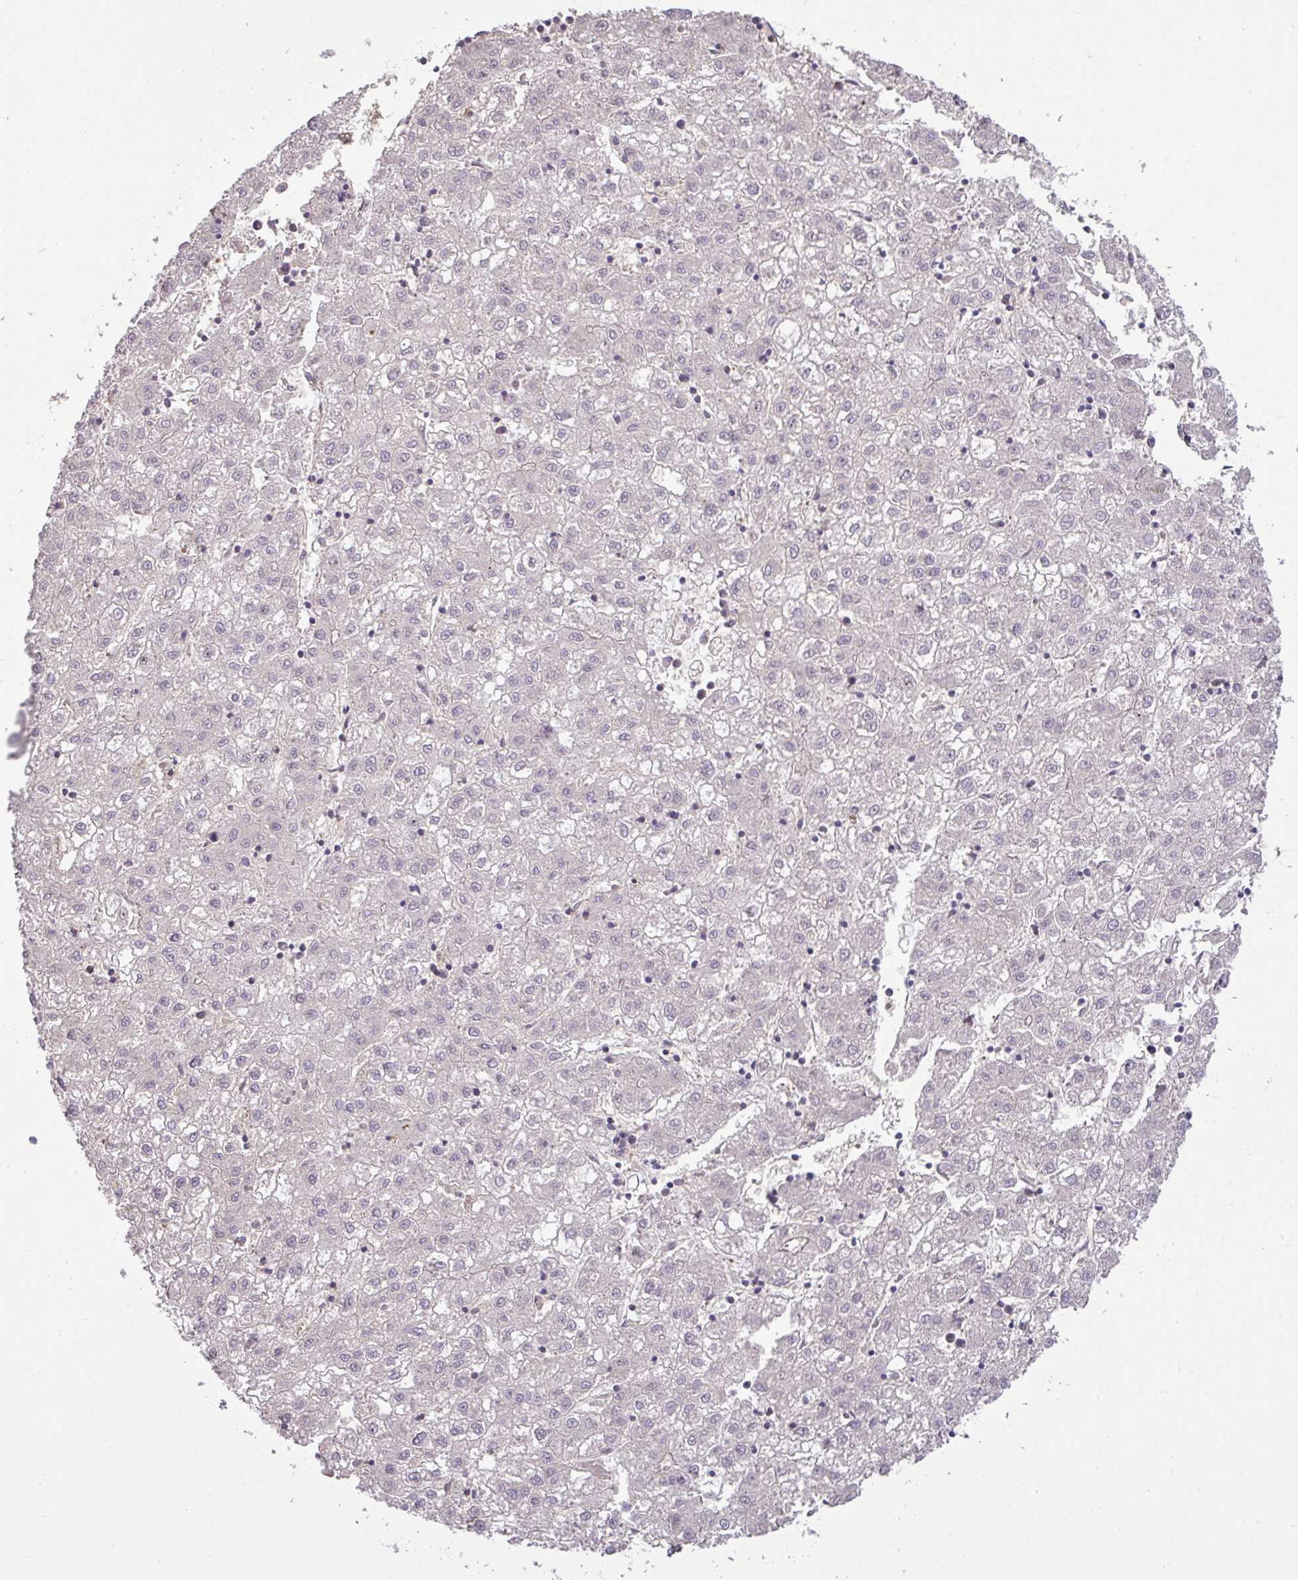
{"staining": {"intensity": "negative", "quantity": "none", "location": "none"}, "tissue": "liver cancer", "cell_type": "Tumor cells", "image_type": "cancer", "snomed": [{"axis": "morphology", "description": "Carcinoma, Hepatocellular, NOS"}, {"axis": "topography", "description": "Liver"}], "caption": "Tumor cells are negative for protein expression in human liver cancer (hepatocellular carcinoma).", "gene": "TCL1B", "patient": {"sex": "male", "age": 72}}